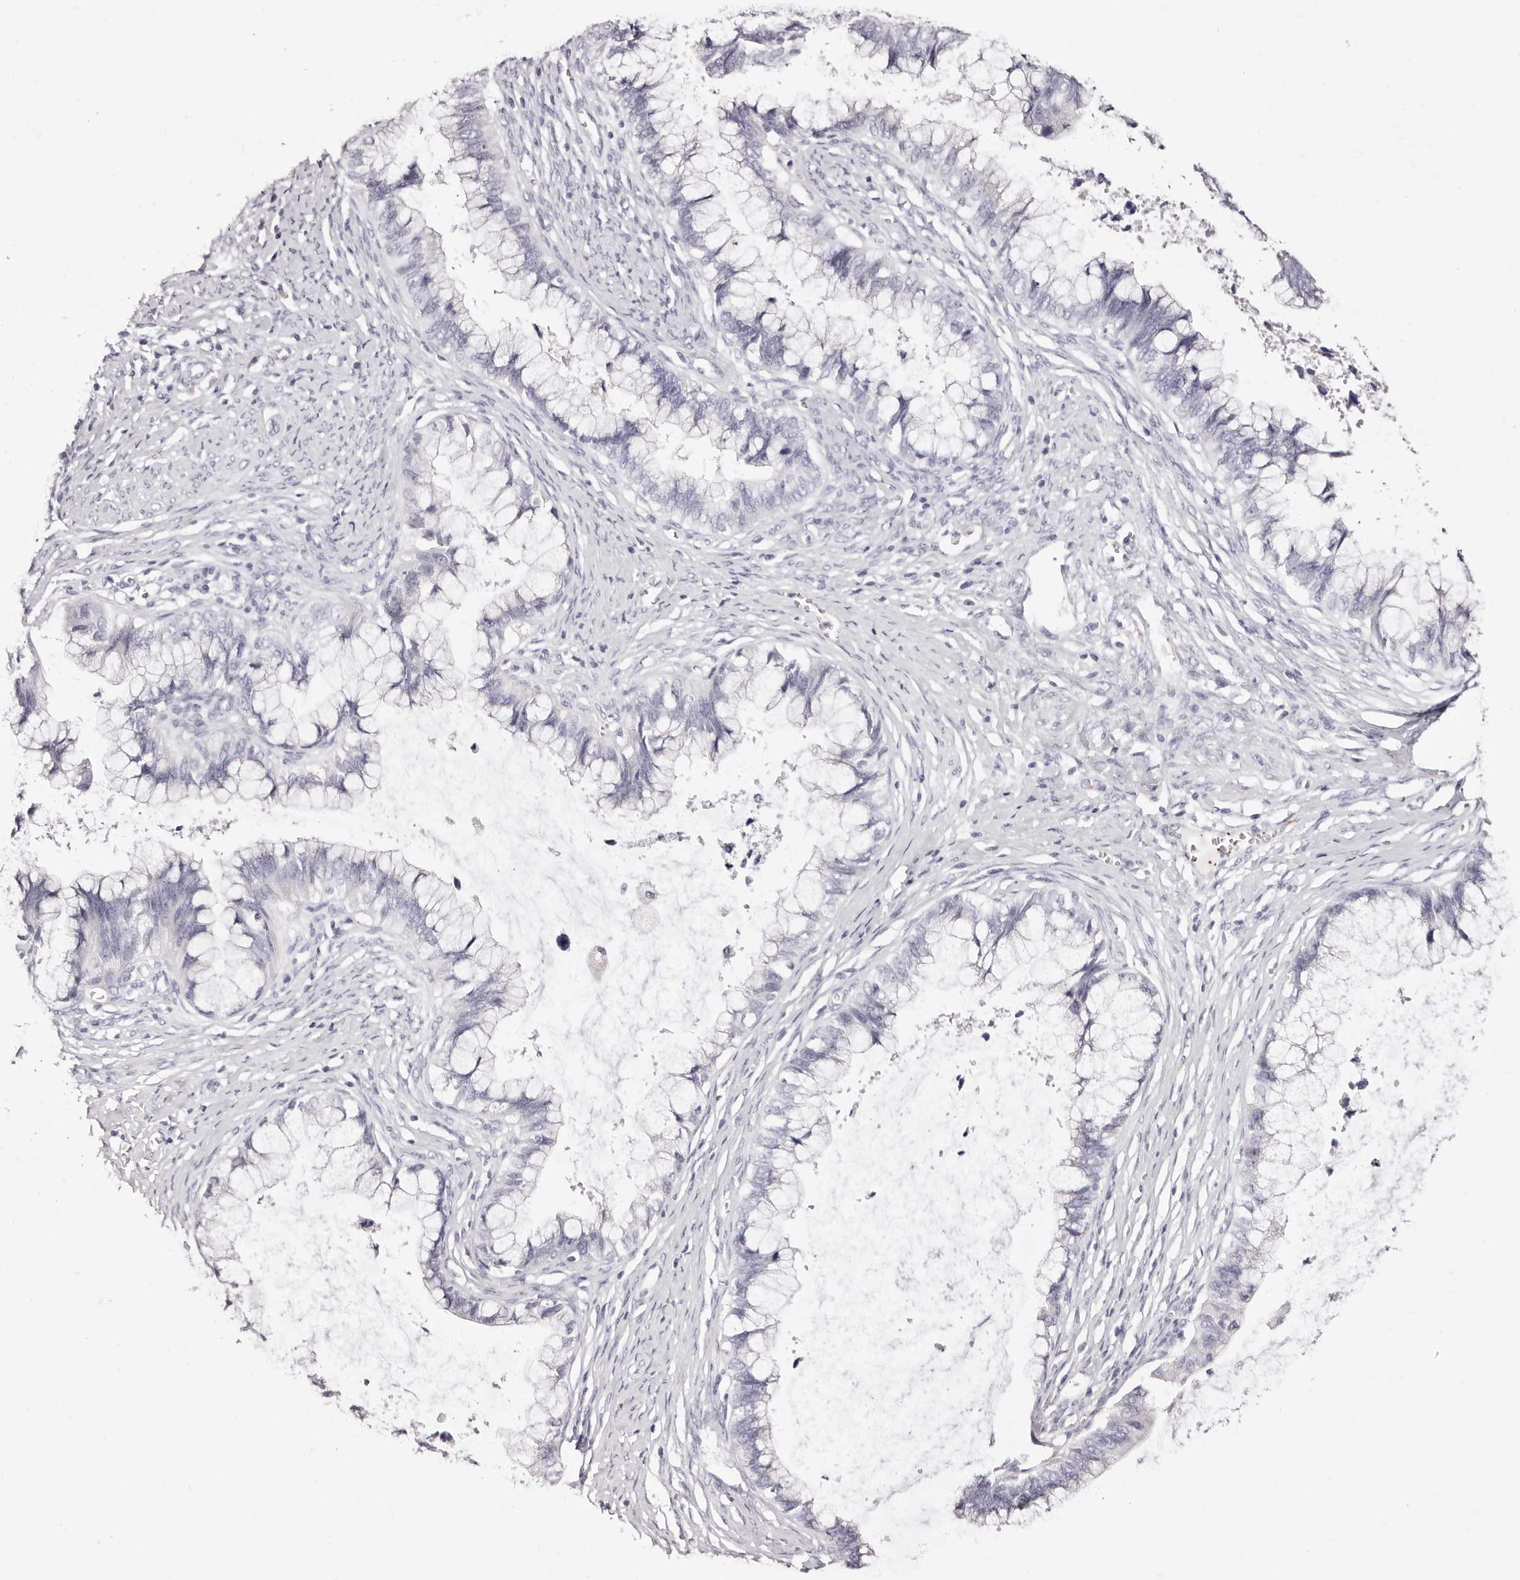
{"staining": {"intensity": "negative", "quantity": "none", "location": "none"}, "tissue": "cervical cancer", "cell_type": "Tumor cells", "image_type": "cancer", "snomed": [{"axis": "morphology", "description": "Adenocarcinoma, NOS"}, {"axis": "topography", "description": "Cervix"}], "caption": "DAB (3,3'-diaminobenzidine) immunohistochemical staining of human cervical adenocarcinoma displays no significant staining in tumor cells. (Brightfield microscopy of DAB (3,3'-diaminobenzidine) immunohistochemistry (IHC) at high magnification).", "gene": "PF4", "patient": {"sex": "female", "age": 44}}